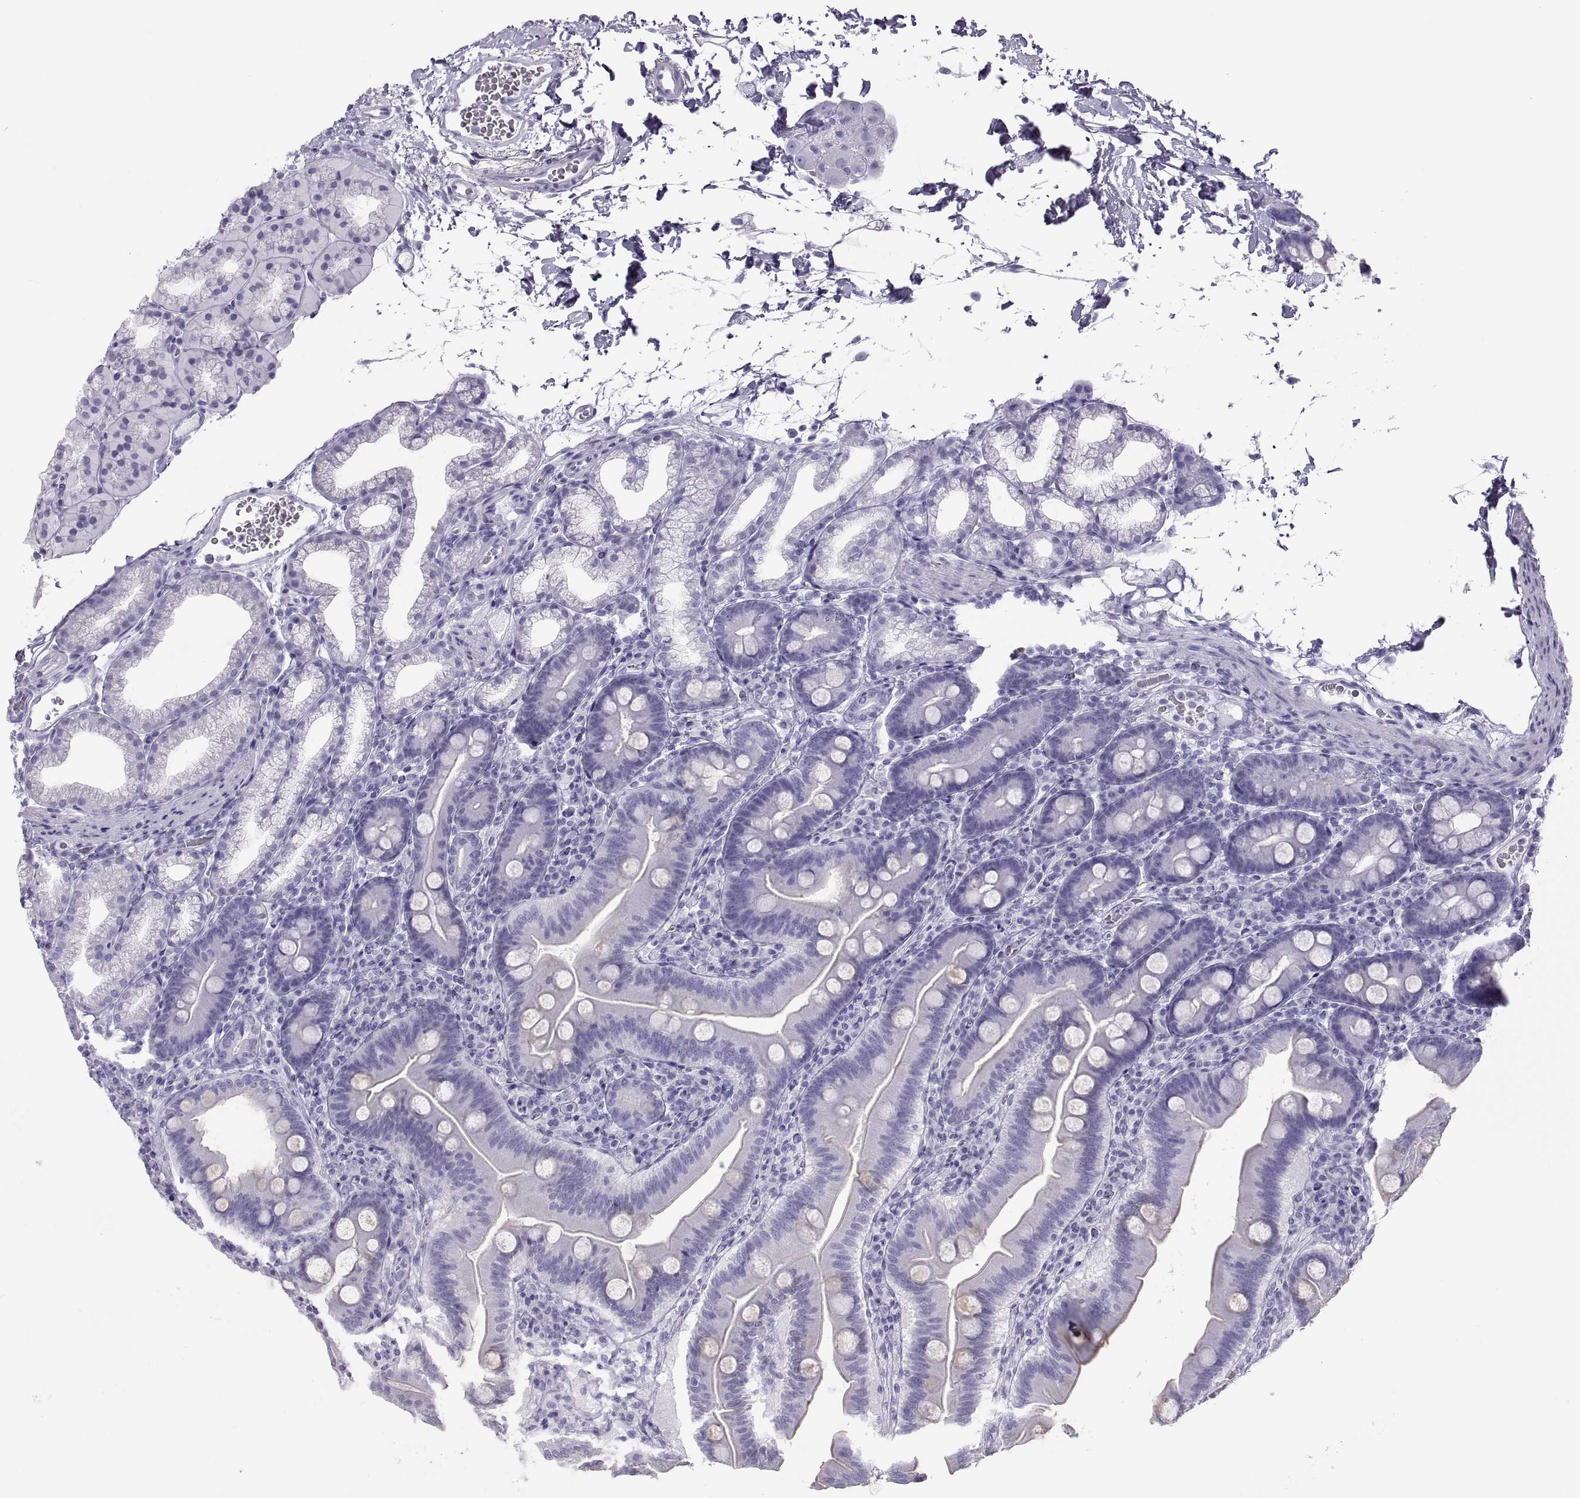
{"staining": {"intensity": "negative", "quantity": "none", "location": "none"}, "tissue": "duodenum", "cell_type": "Glandular cells", "image_type": "normal", "snomed": [{"axis": "morphology", "description": "Normal tissue, NOS"}, {"axis": "topography", "description": "Duodenum"}], "caption": "This is an IHC histopathology image of unremarkable human duodenum. There is no expression in glandular cells.", "gene": "SEMG1", "patient": {"sex": "male", "age": 59}}